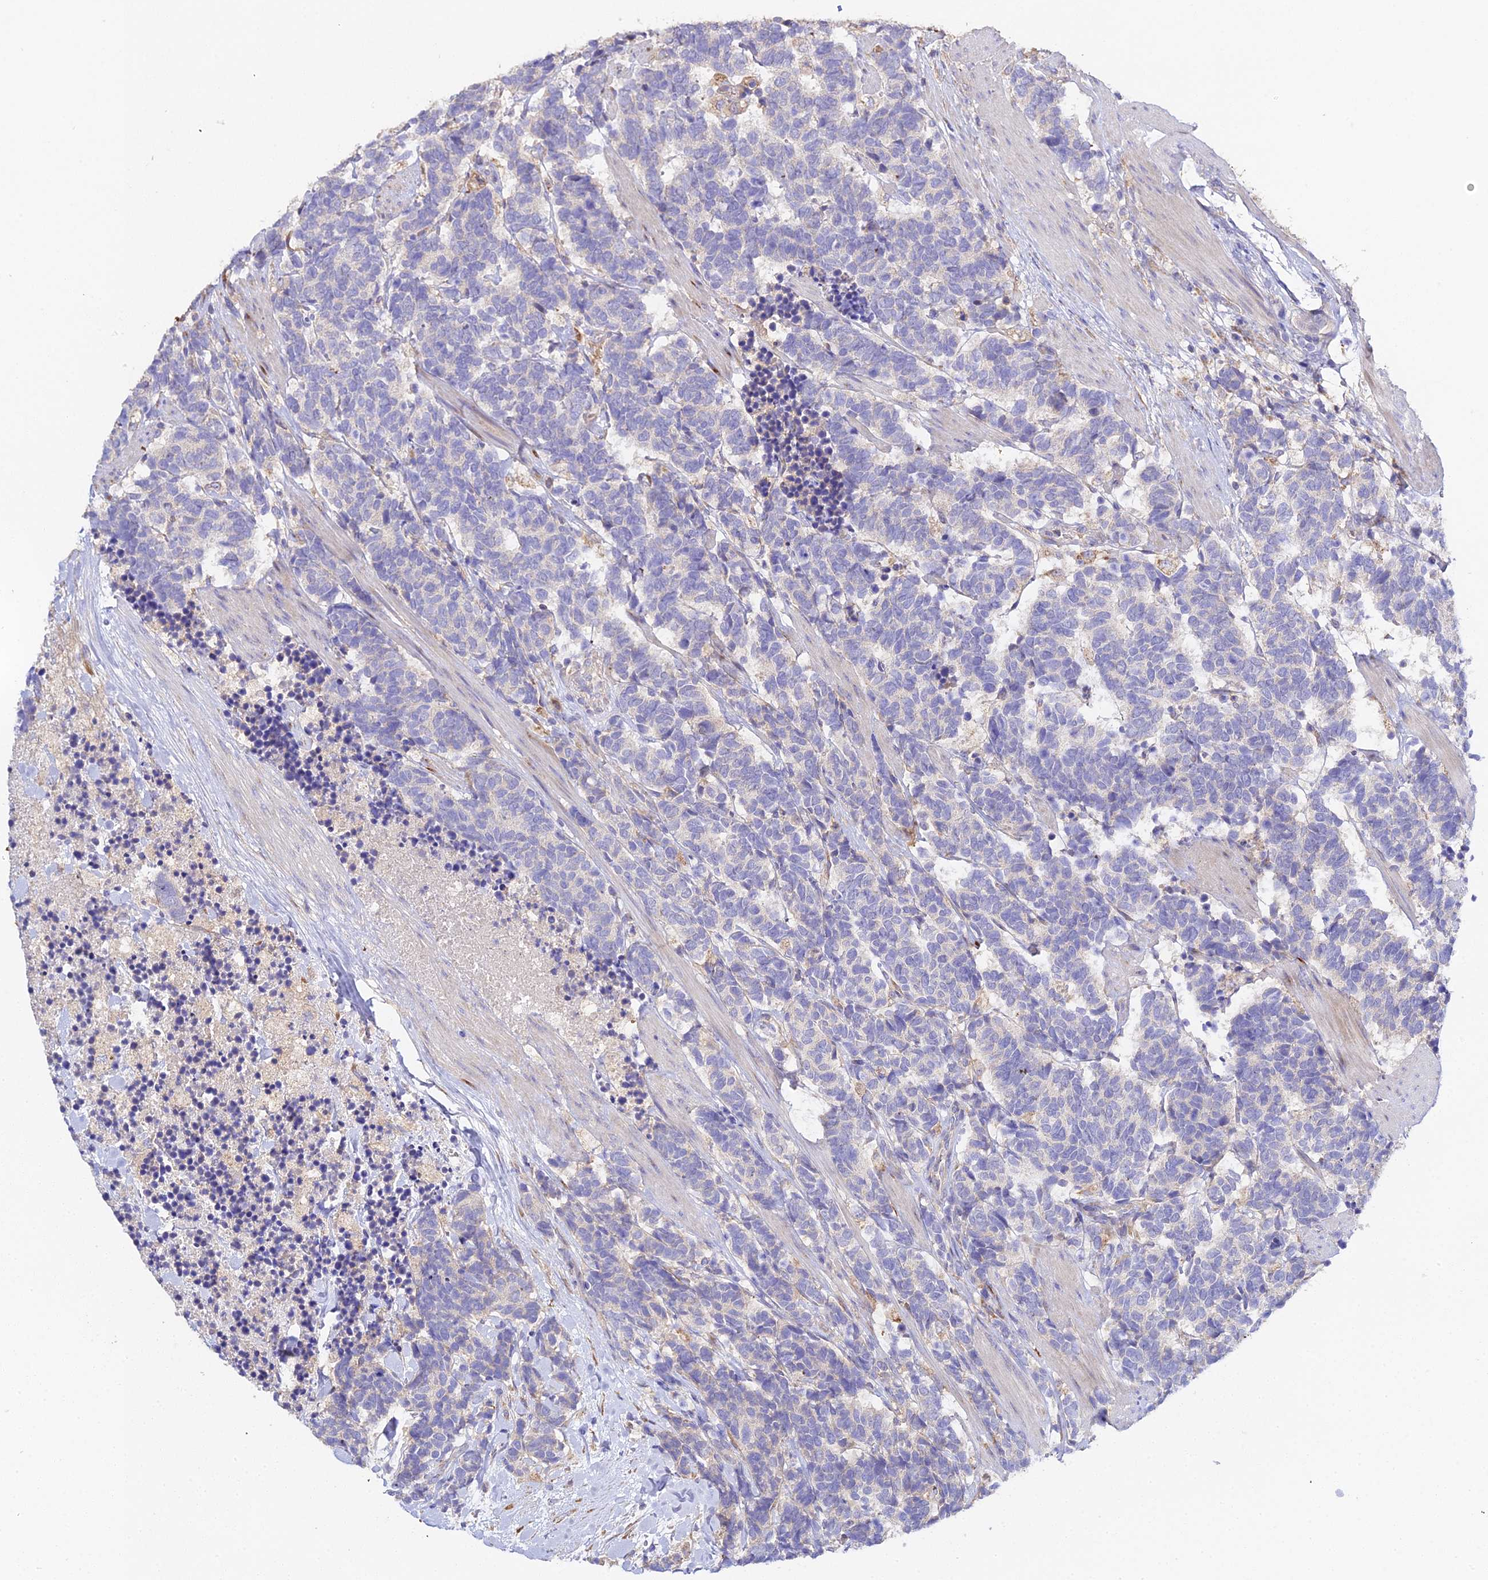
{"staining": {"intensity": "negative", "quantity": "none", "location": "none"}, "tissue": "carcinoid", "cell_type": "Tumor cells", "image_type": "cancer", "snomed": [{"axis": "morphology", "description": "Carcinoma, NOS"}, {"axis": "morphology", "description": "Carcinoid, malignant, NOS"}, {"axis": "topography", "description": "Prostate"}], "caption": "An IHC photomicrograph of carcinoid is shown. There is no staining in tumor cells of carcinoid.", "gene": "SCX", "patient": {"sex": "male", "age": 57}}